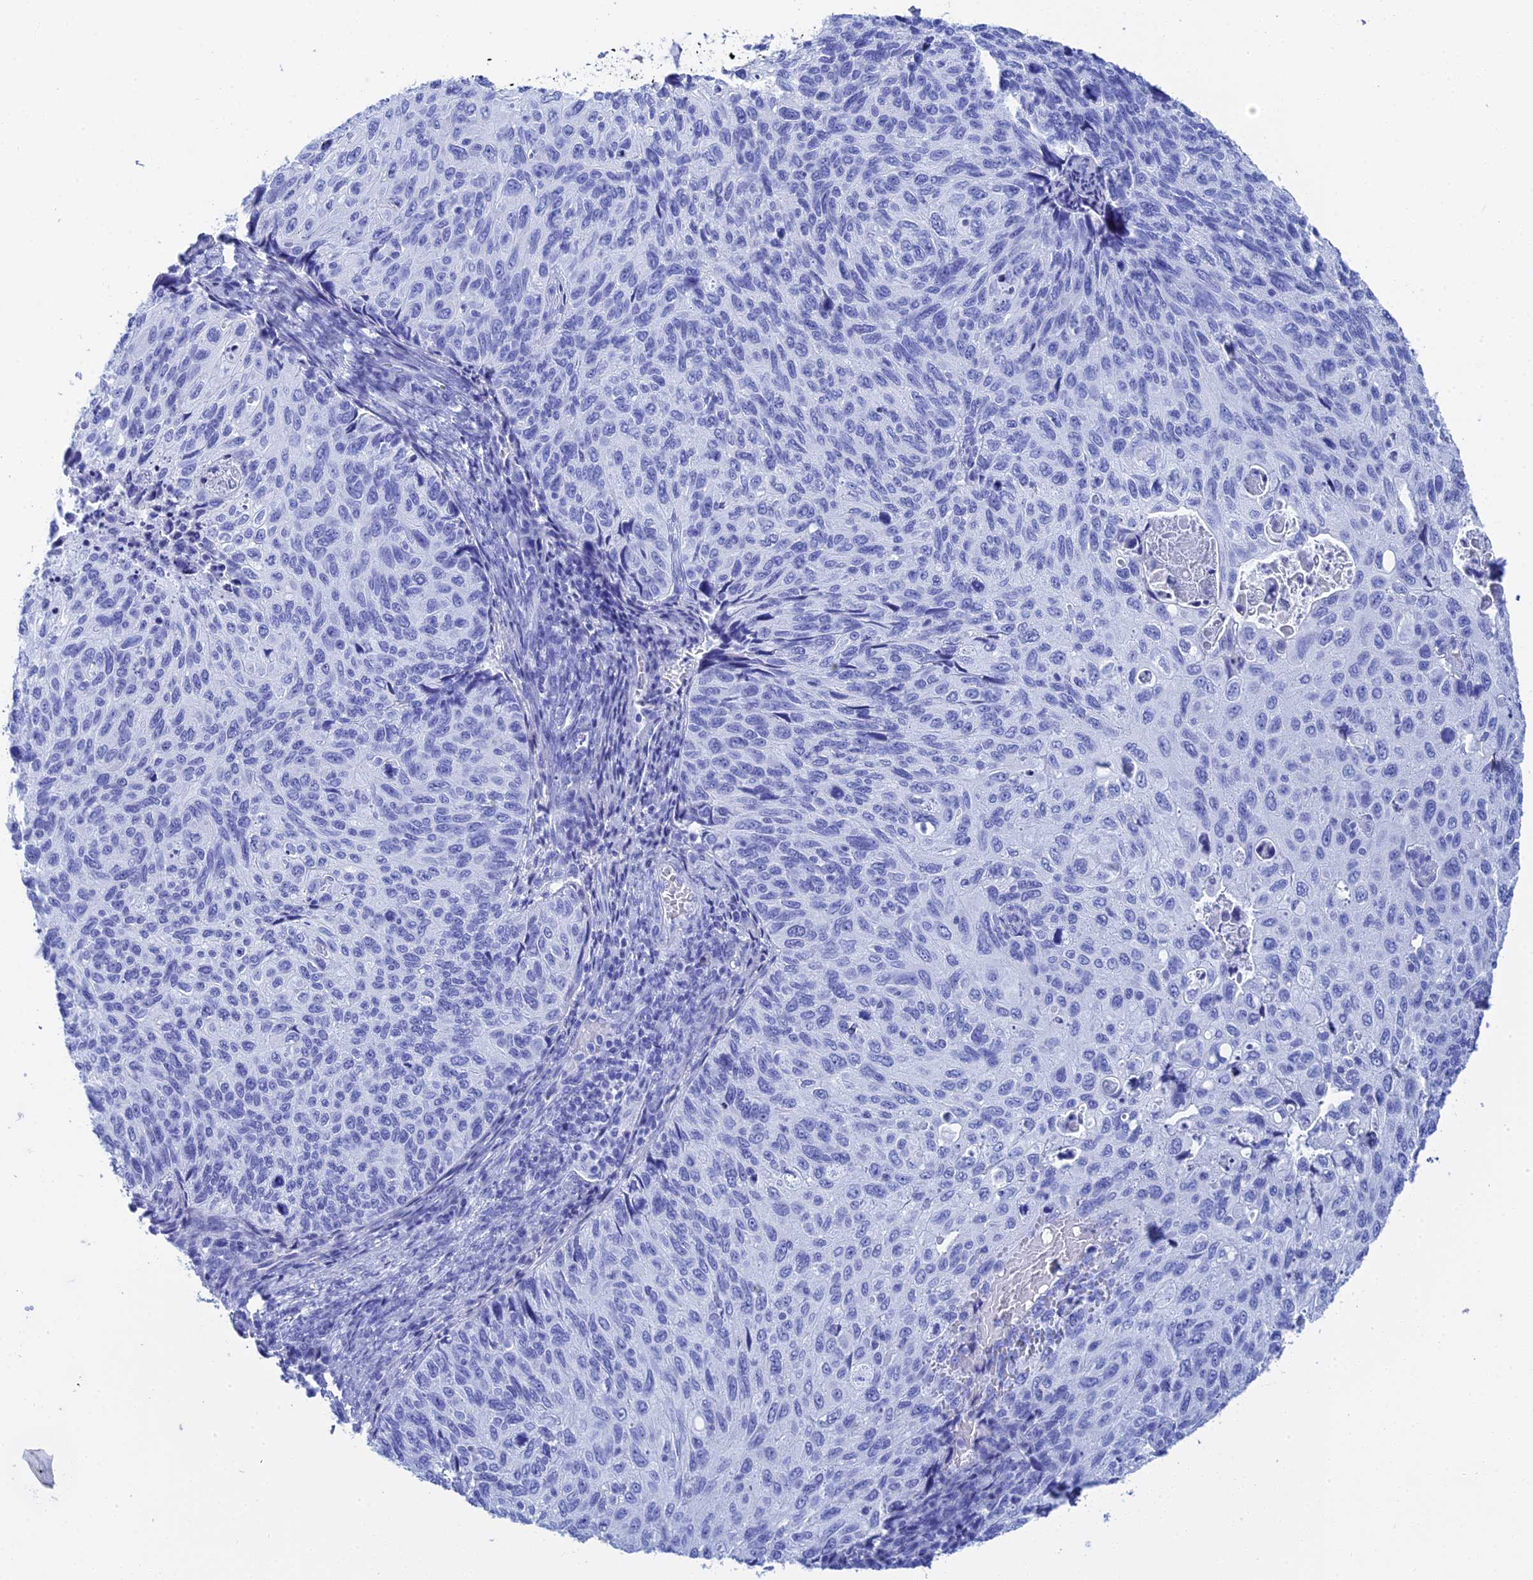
{"staining": {"intensity": "negative", "quantity": "none", "location": "none"}, "tissue": "cervical cancer", "cell_type": "Tumor cells", "image_type": "cancer", "snomed": [{"axis": "morphology", "description": "Squamous cell carcinoma, NOS"}, {"axis": "topography", "description": "Cervix"}], "caption": "An immunohistochemistry photomicrograph of cervical cancer (squamous cell carcinoma) is shown. There is no staining in tumor cells of cervical cancer (squamous cell carcinoma). The staining was performed using DAB (3,3'-diaminobenzidine) to visualize the protein expression in brown, while the nuclei were stained in blue with hematoxylin (Magnification: 20x).", "gene": "TEX101", "patient": {"sex": "female", "age": 70}}